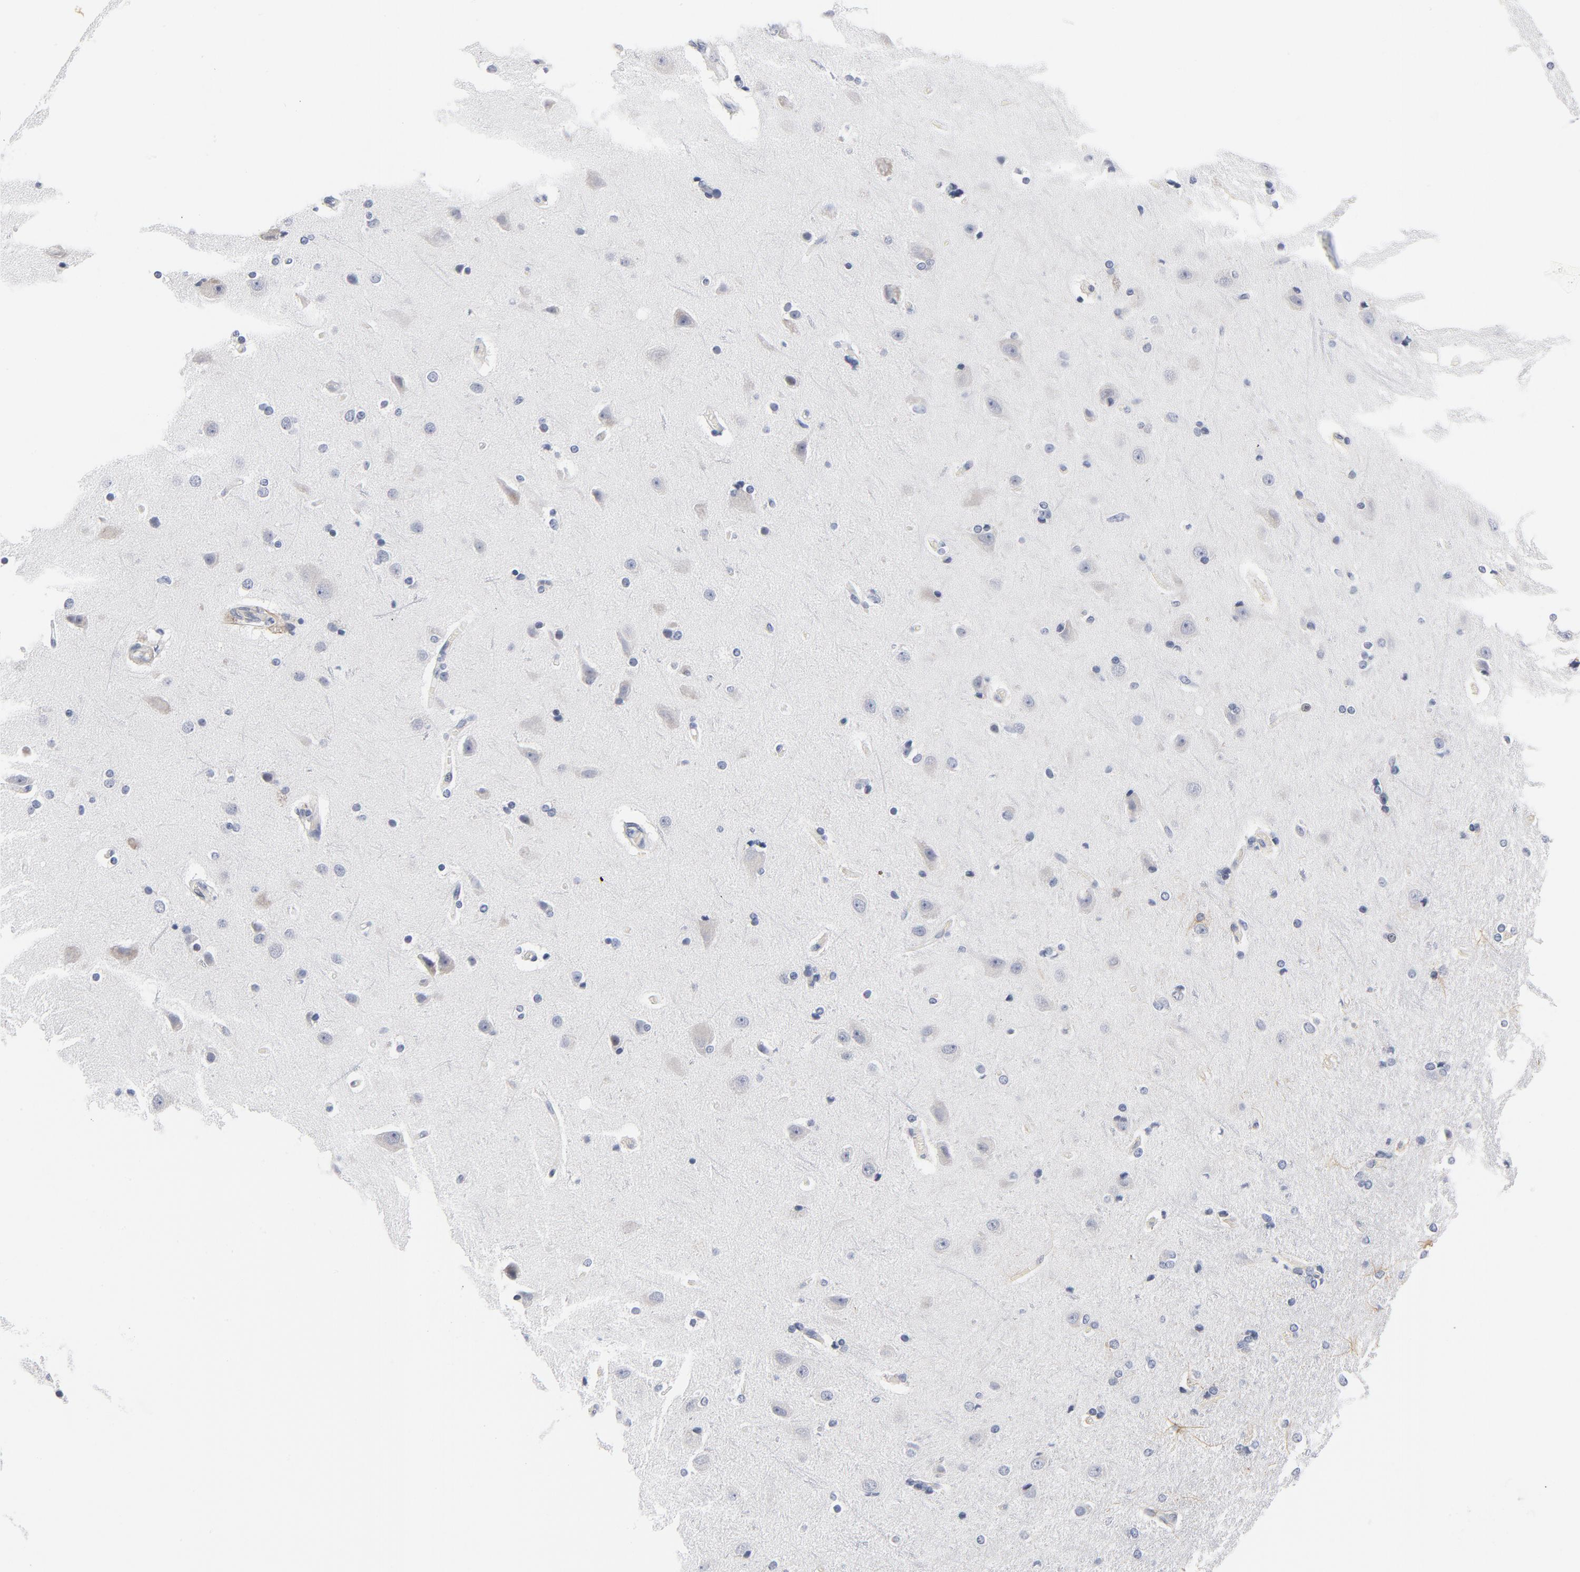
{"staining": {"intensity": "negative", "quantity": "none", "location": "none"}, "tissue": "cerebral cortex", "cell_type": "Endothelial cells", "image_type": "normal", "snomed": [{"axis": "morphology", "description": "Normal tissue, NOS"}, {"axis": "topography", "description": "Cerebral cortex"}], "caption": "Human cerebral cortex stained for a protein using IHC displays no positivity in endothelial cells.", "gene": "KCNK13", "patient": {"sex": "male", "age": 62}}